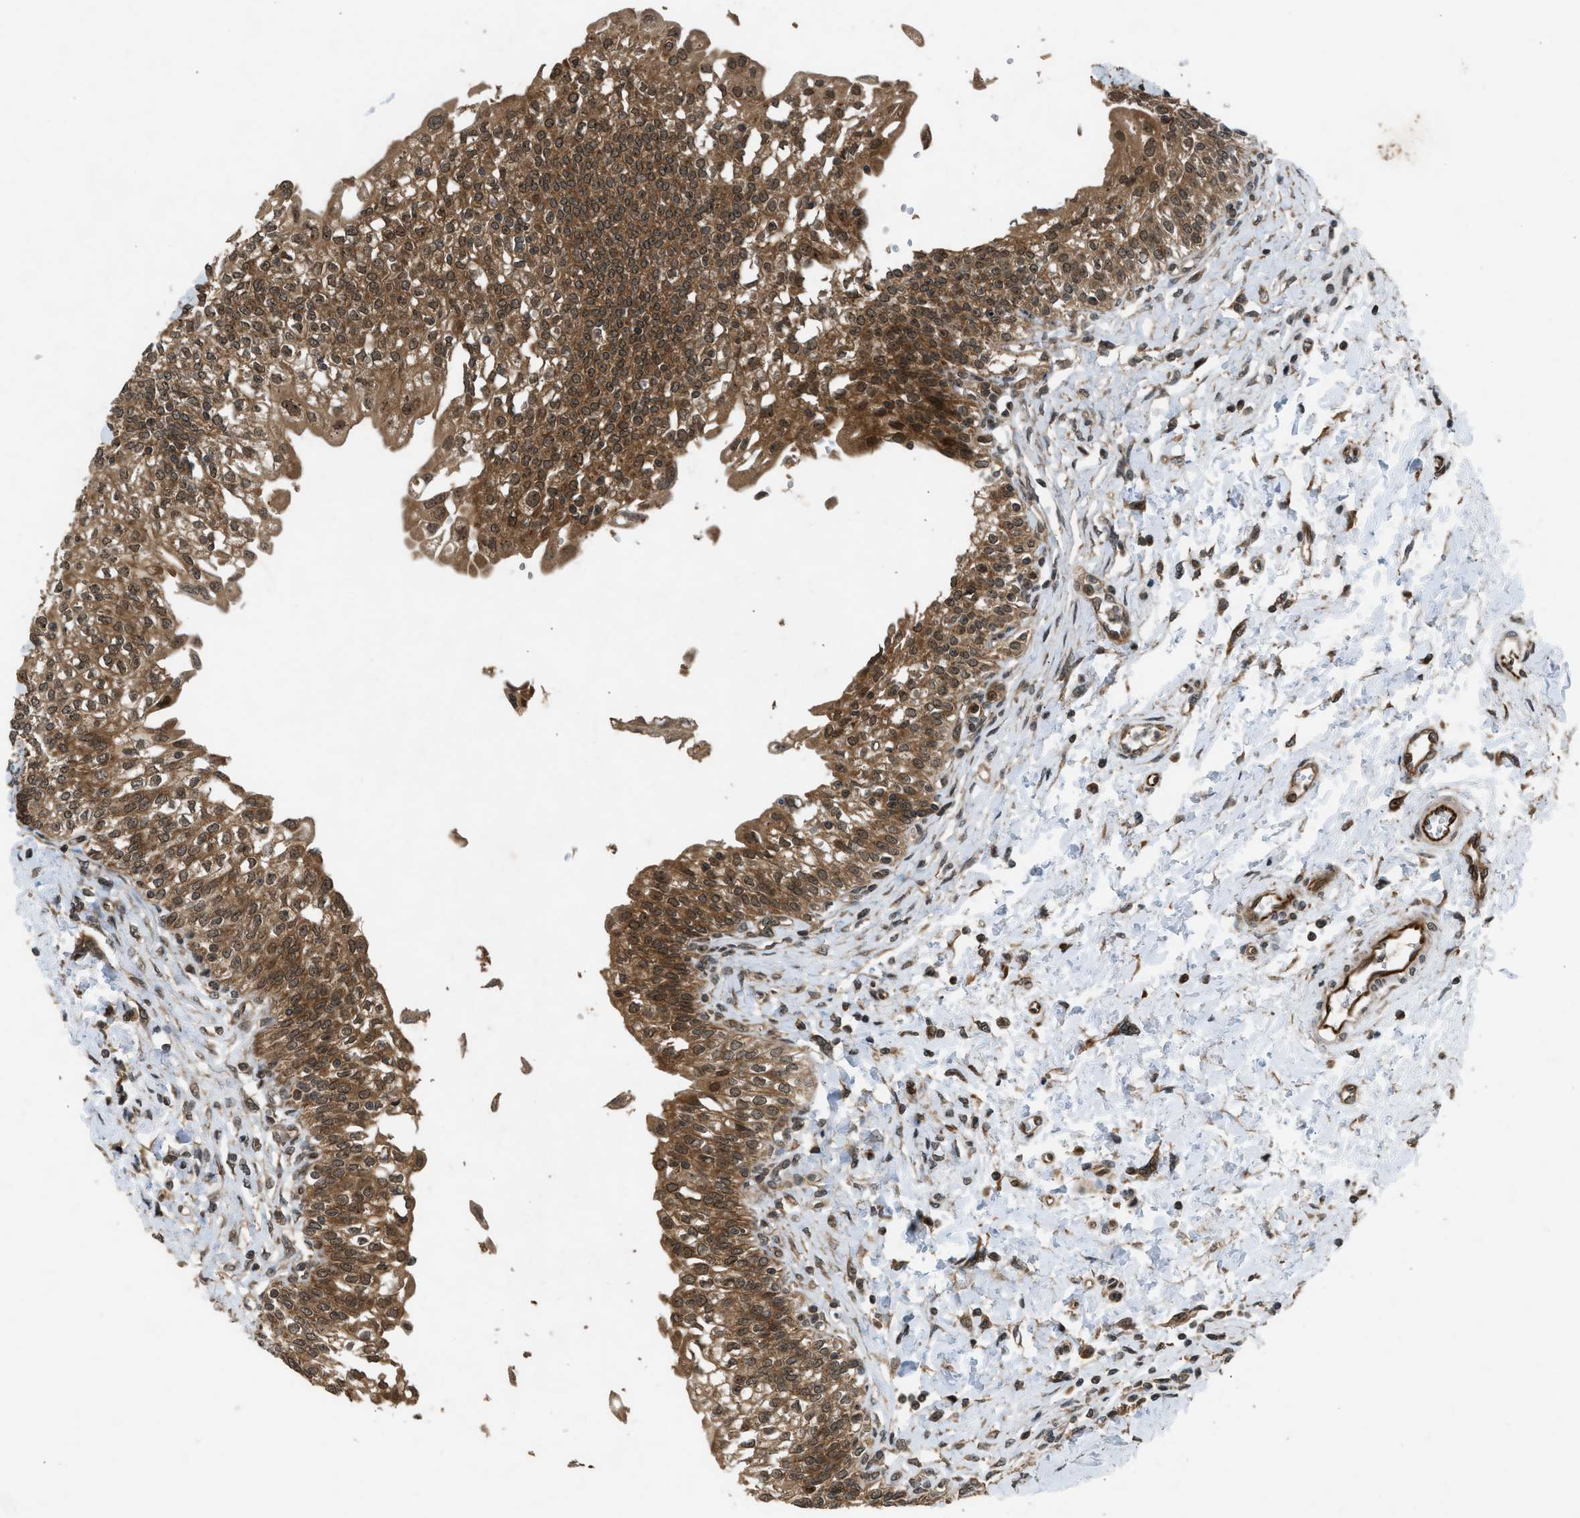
{"staining": {"intensity": "strong", "quantity": ">75%", "location": "cytoplasmic/membranous,nuclear"}, "tissue": "urinary bladder", "cell_type": "Urothelial cells", "image_type": "normal", "snomed": [{"axis": "morphology", "description": "Normal tissue, NOS"}, {"axis": "topography", "description": "Urinary bladder"}], "caption": "DAB immunohistochemical staining of unremarkable human urinary bladder exhibits strong cytoplasmic/membranous,nuclear protein positivity in about >75% of urothelial cells.", "gene": "TXNL1", "patient": {"sex": "male", "age": 55}}